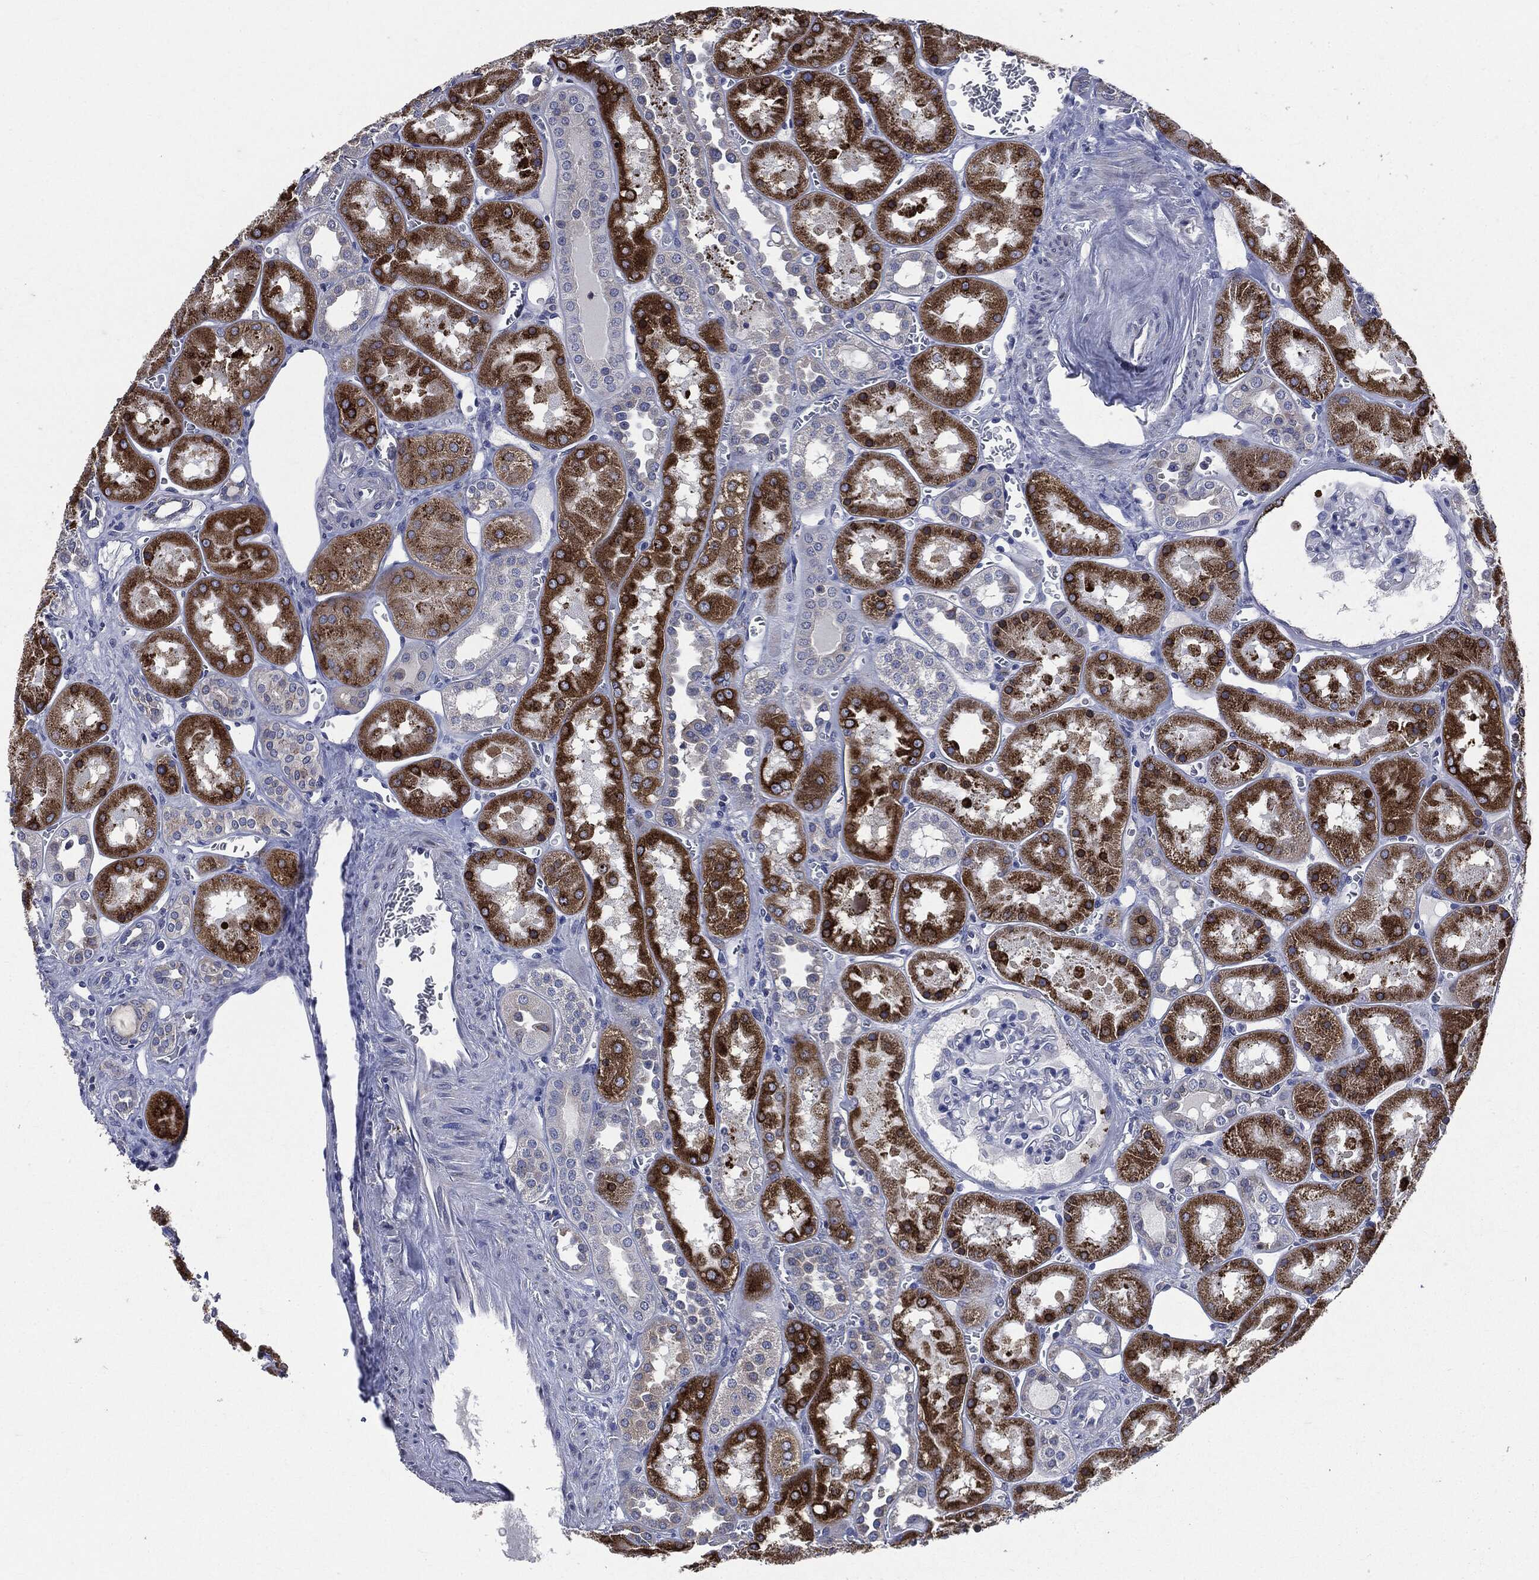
{"staining": {"intensity": "negative", "quantity": "none", "location": "none"}, "tissue": "kidney", "cell_type": "Cells in glomeruli", "image_type": "normal", "snomed": [{"axis": "morphology", "description": "Normal tissue, NOS"}, {"axis": "topography", "description": "Kidney"}], "caption": "Immunohistochemical staining of unremarkable kidney reveals no significant positivity in cells in glomeruli. The staining was performed using DAB (3,3'-diaminobenzidine) to visualize the protein expression in brown, while the nuclei were stained in blue with hematoxylin (Magnification: 20x).", "gene": "PTGS2", "patient": {"sex": "male", "age": 73}}